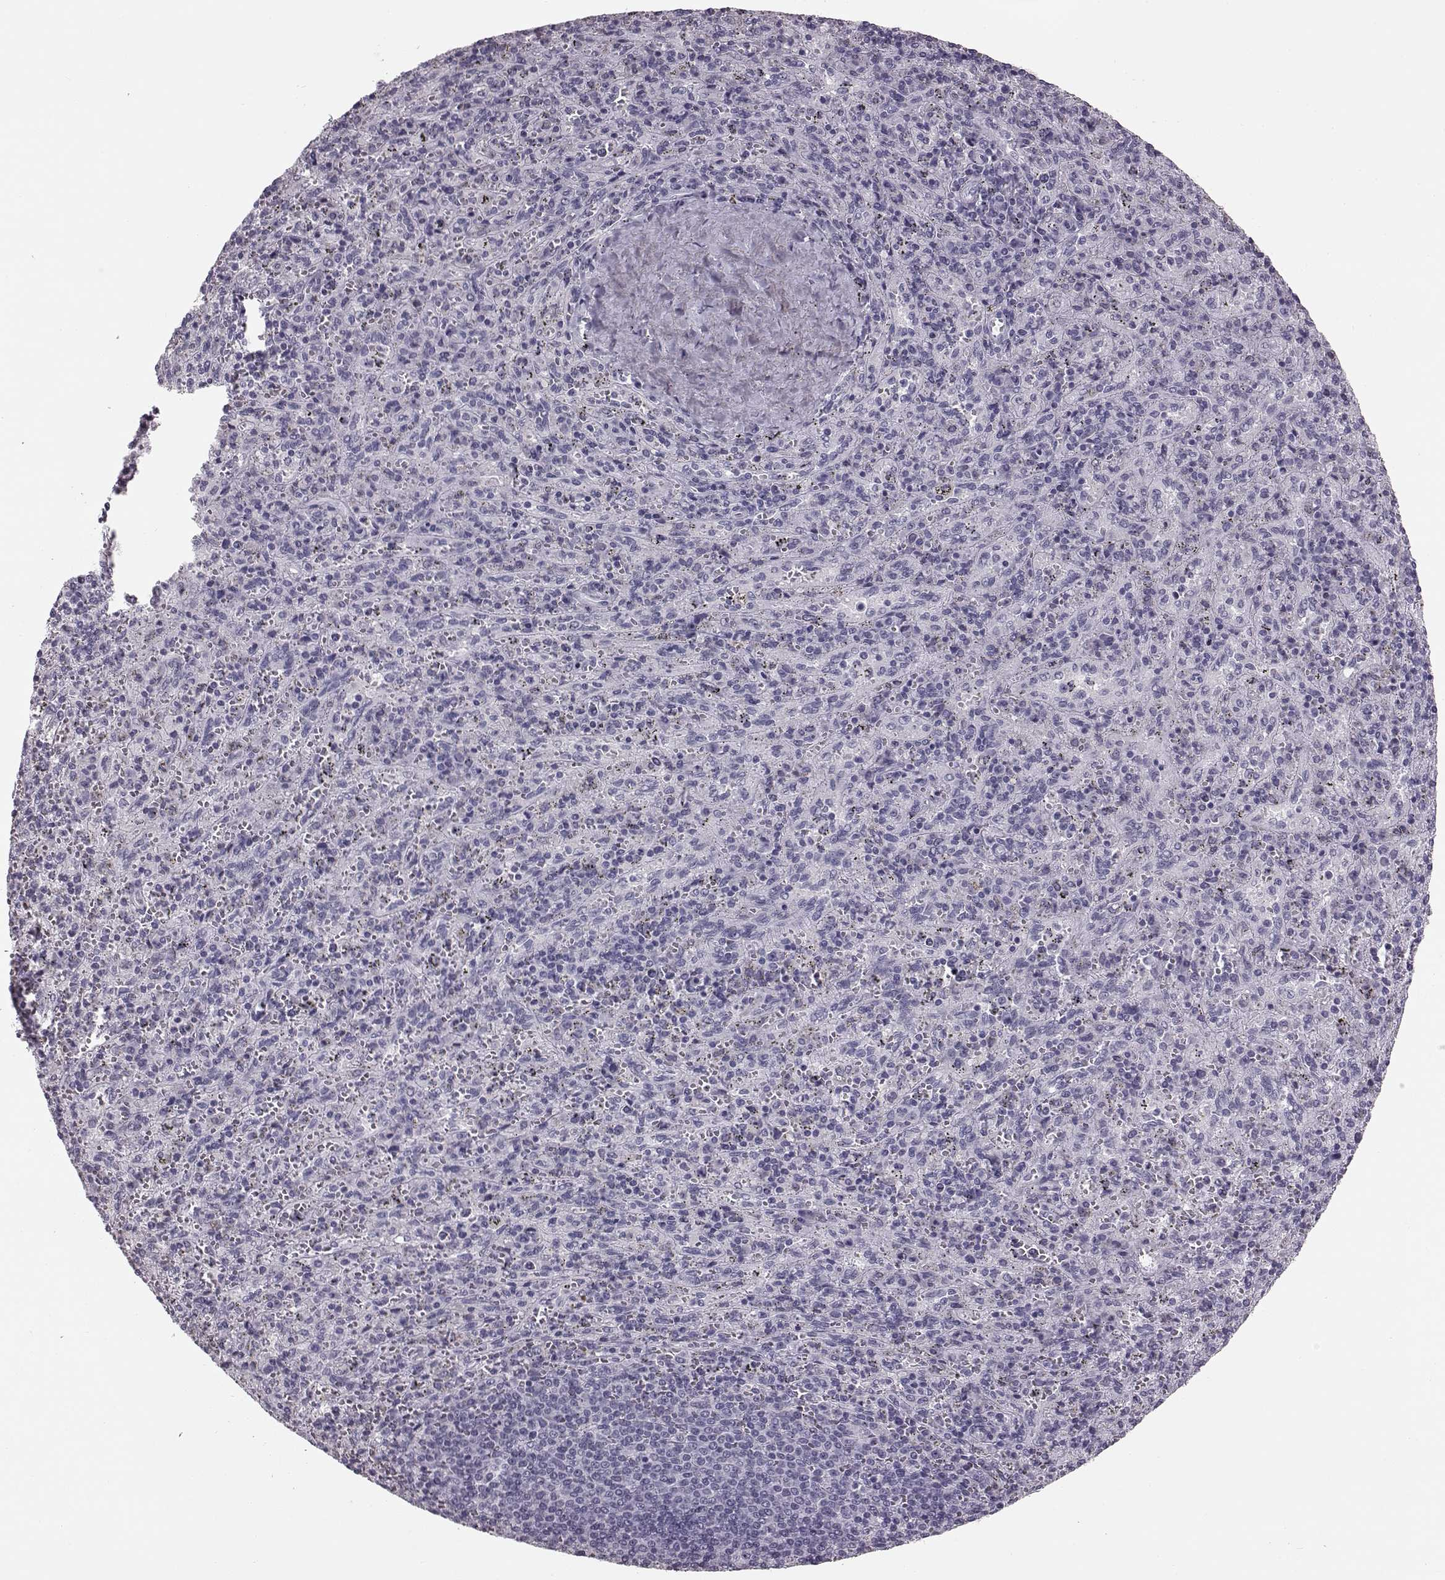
{"staining": {"intensity": "negative", "quantity": "none", "location": "none"}, "tissue": "spleen", "cell_type": "Cells in red pulp", "image_type": "normal", "snomed": [{"axis": "morphology", "description": "Normal tissue, NOS"}, {"axis": "topography", "description": "Spleen"}], "caption": "Immunohistochemistry micrograph of unremarkable spleen: spleen stained with DAB displays no significant protein staining in cells in red pulp.", "gene": "AIPL1", "patient": {"sex": "male", "age": 57}}